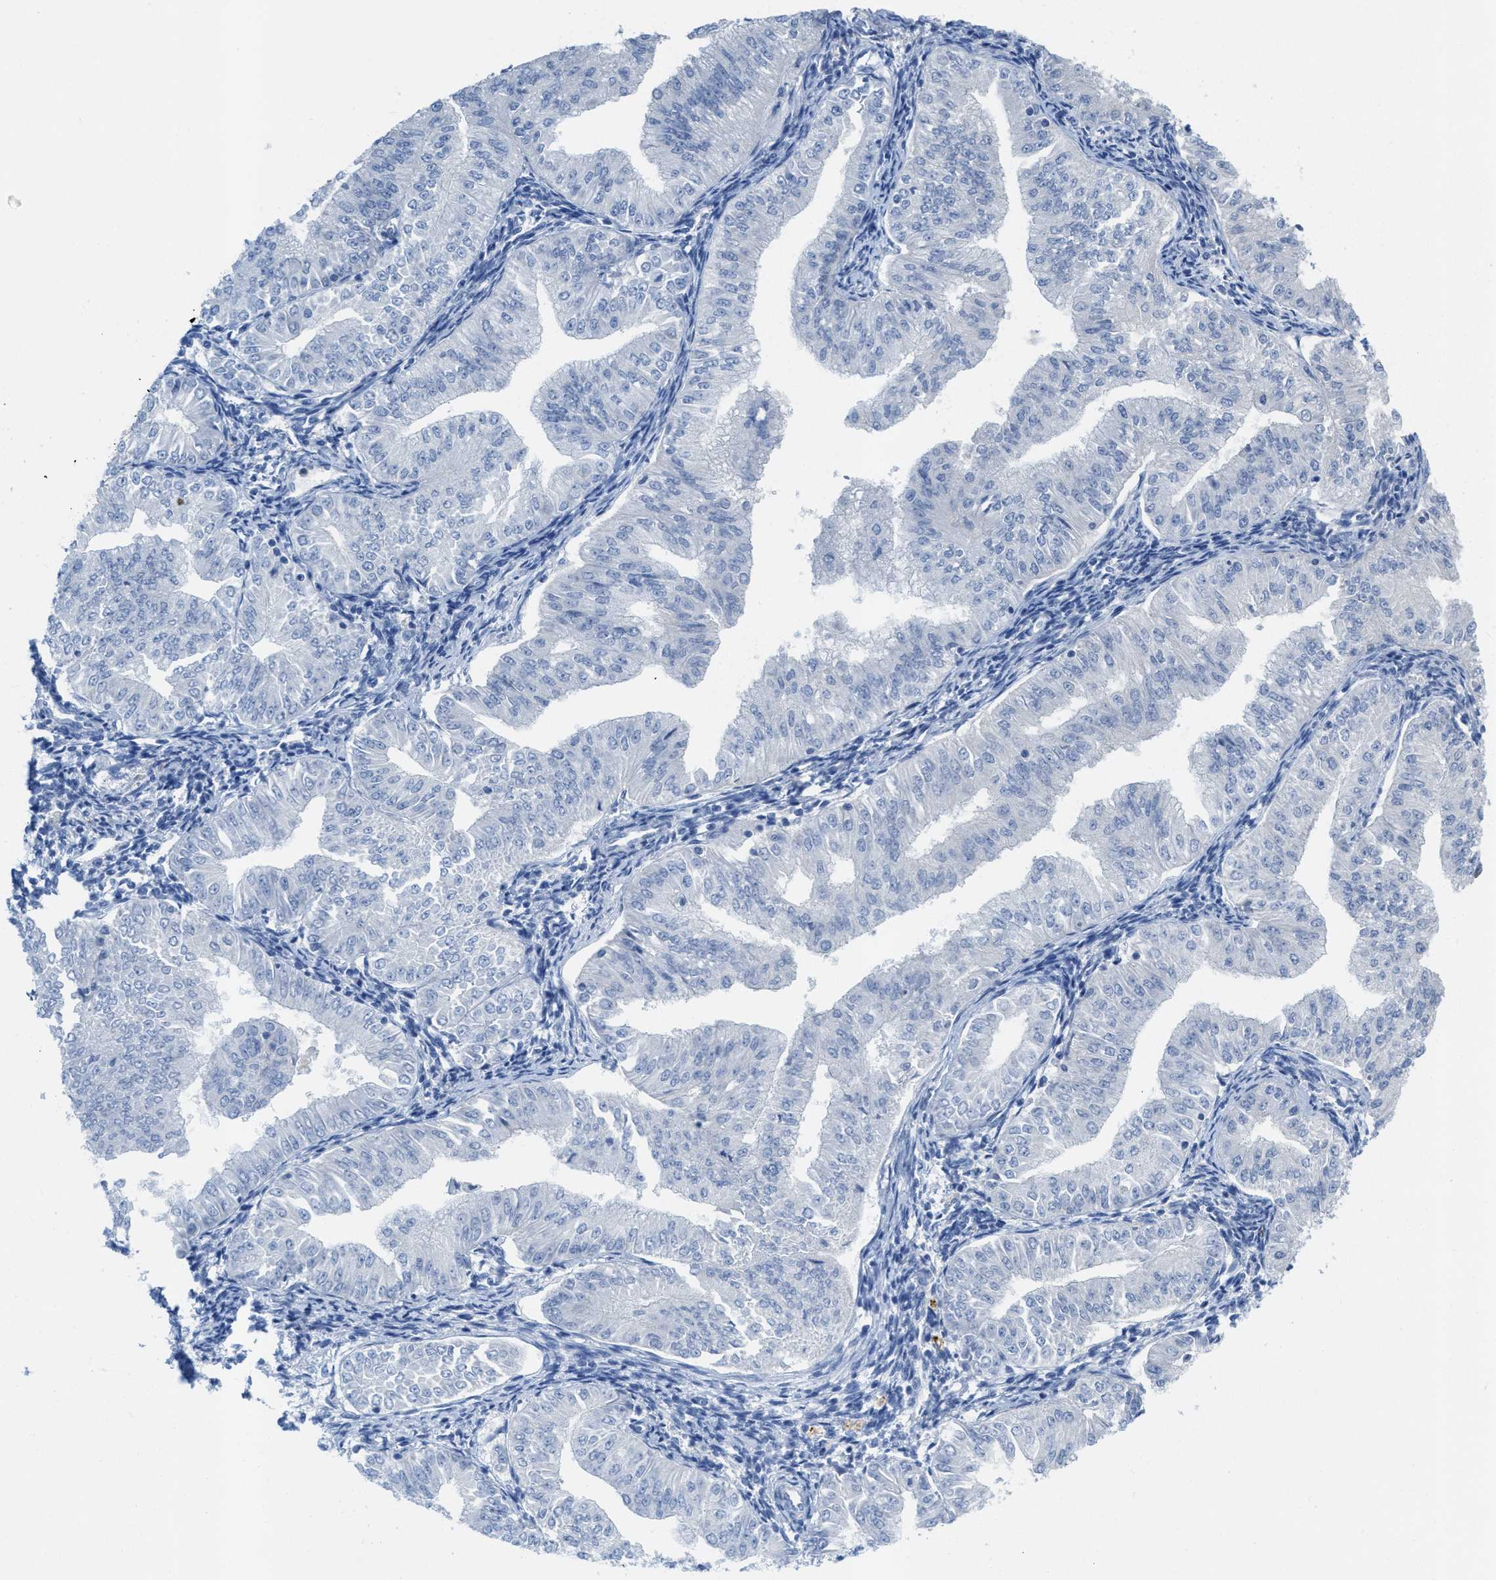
{"staining": {"intensity": "negative", "quantity": "none", "location": "none"}, "tissue": "endometrial cancer", "cell_type": "Tumor cells", "image_type": "cancer", "snomed": [{"axis": "morphology", "description": "Normal tissue, NOS"}, {"axis": "morphology", "description": "Adenocarcinoma, NOS"}, {"axis": "topography", "description": "Endometrium"}], "caption": "Tumor cells are negative for brown protein staining in endometrial adenocarcinoma. Nuclei are stained in blue.", "gene": "CNNM4", "patient": {"sex": "female", "age": 53}}